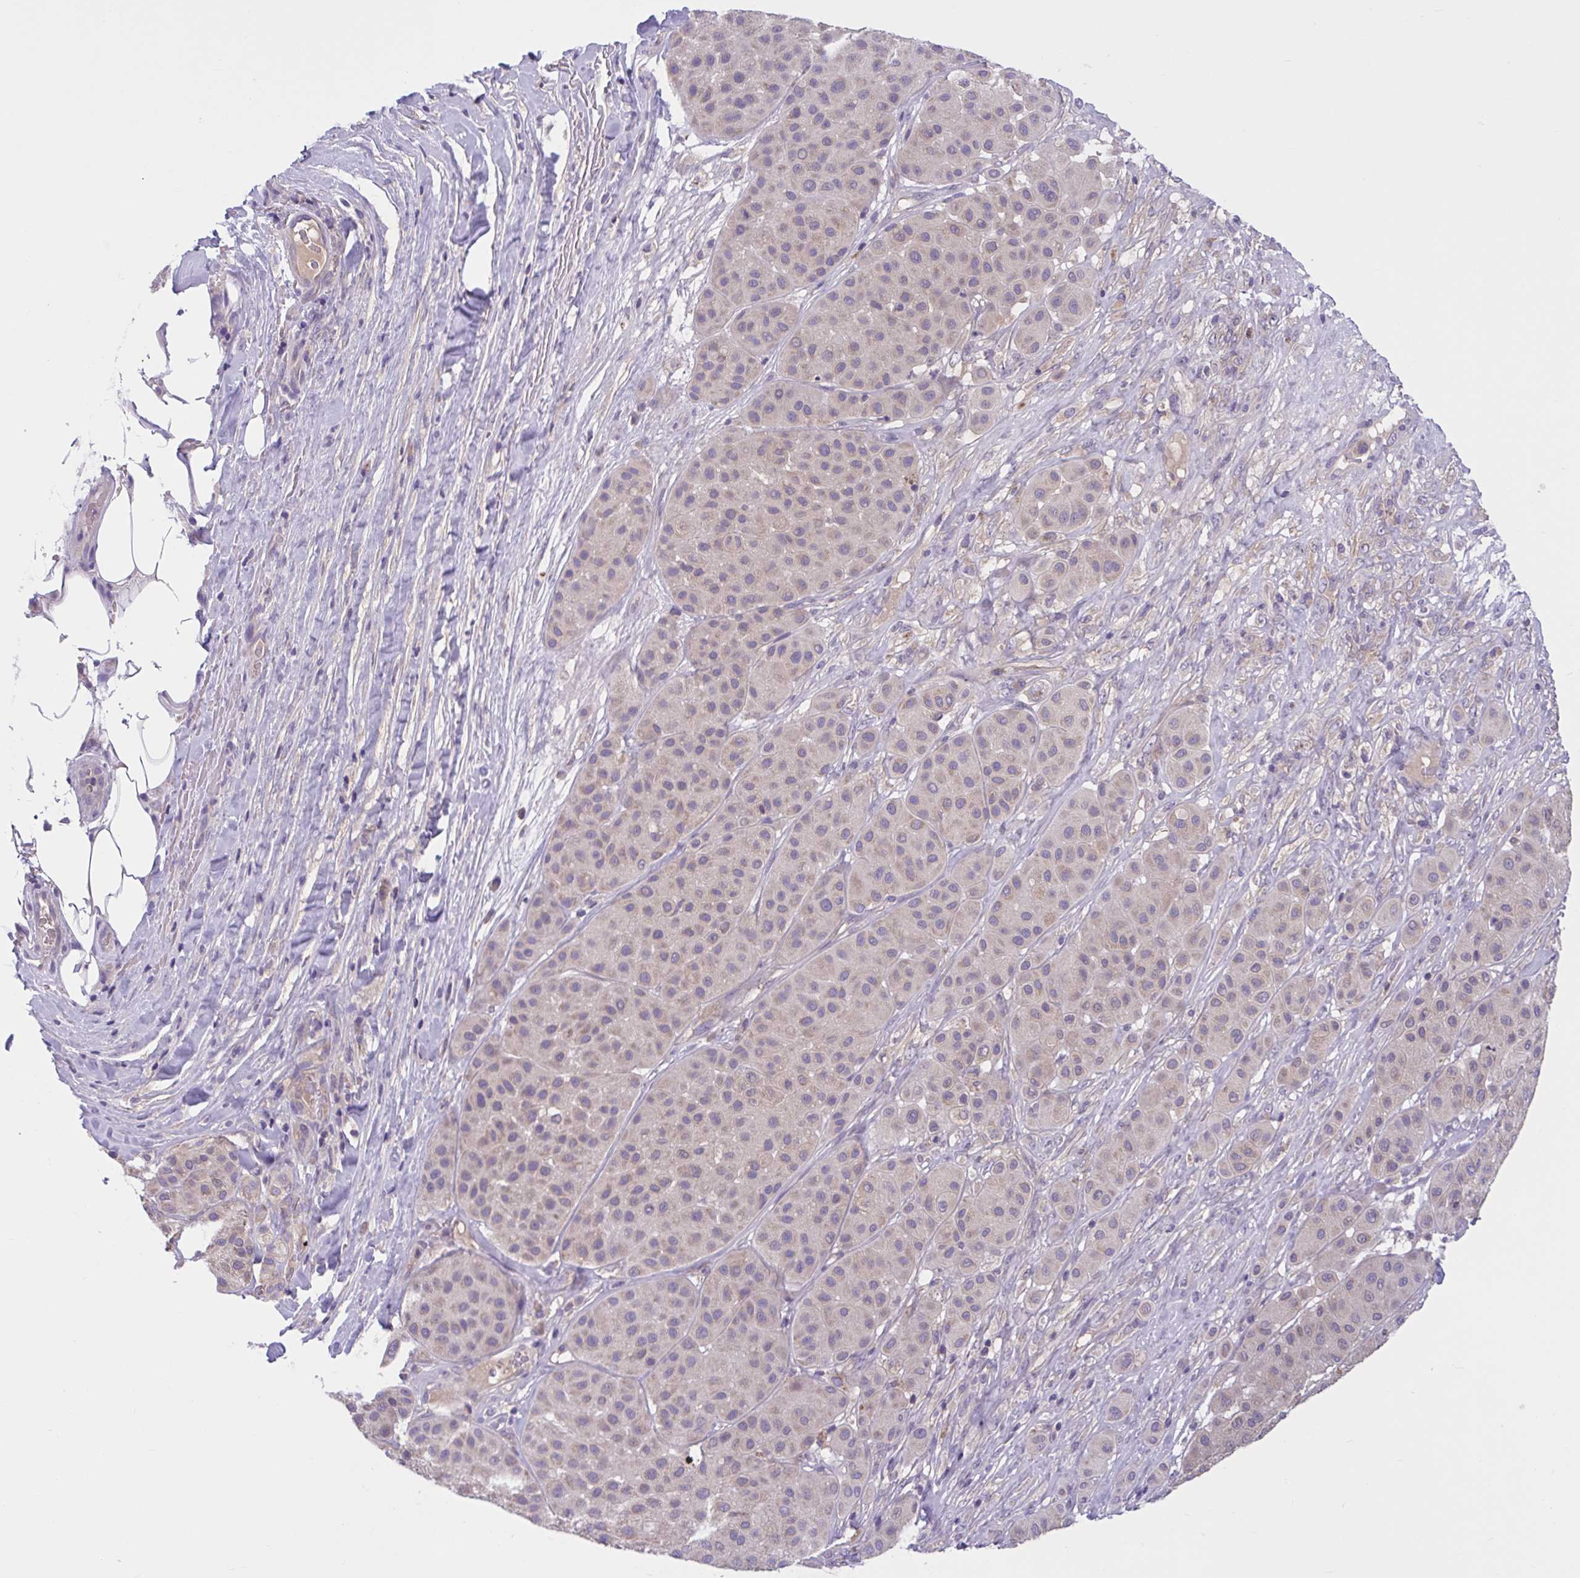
{"staining": {"intensity": "negative", "quantity": "none", "location": "none"}, "tissue": "melanoma", "cell_type": "Tumor cells", "image_type": "cancer", "snomed": [{"axis": "morphology", "description": "Malignant melanoma, Metastatic site"}, {"axis": "topography", "description": "Smooth muscle"}], "caption": "DAB (3,3'-diaminobenzidine) immunohistochemical staining of melanoma demonstrates no significant expression in tumor cells.", "gene": "WNT9B", "patient": {"sex": "male", "age": 41}}